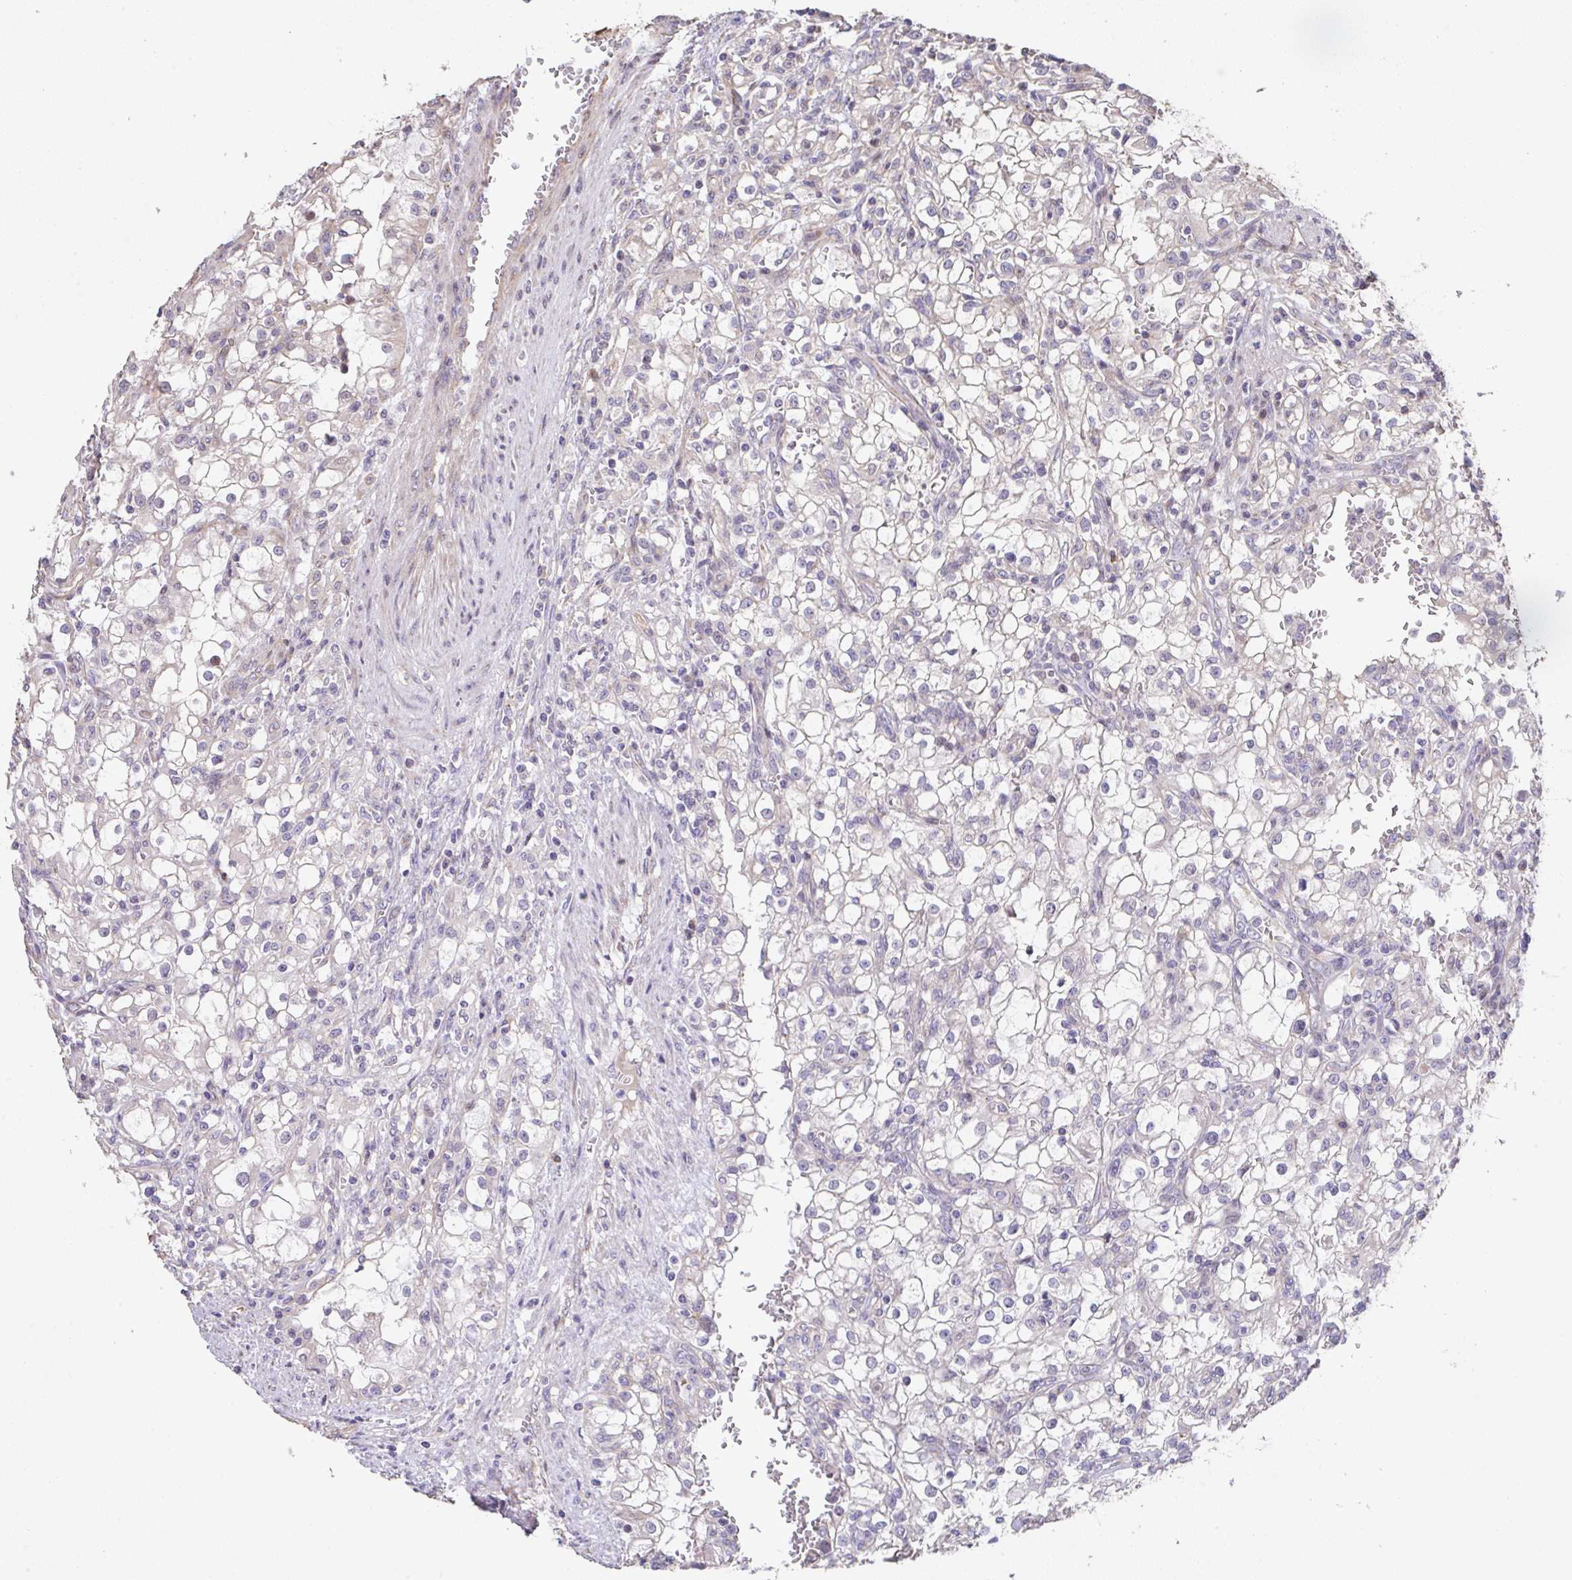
{"staining": {"intensity": "negative", "quantity": "none", "location": "none"}, "tissue": "renal cancer", "cell_type": "Tumor cells", "image_type": "cancer", "snomed": [{"axis": "morphology", "description": "Adenocarcinoma, NOS"}, {"axis": "topography", "description": "Kidney"}], "caption": "This image is of adenocarcinoma (renal) stained with immunohistochemistry to label a protein in brown with the nuclei are counter-stained blue. There is no positivity in tumor cells.", "gene": "RUNDC3B", "patient": {"sex": "female", "age": 74}}